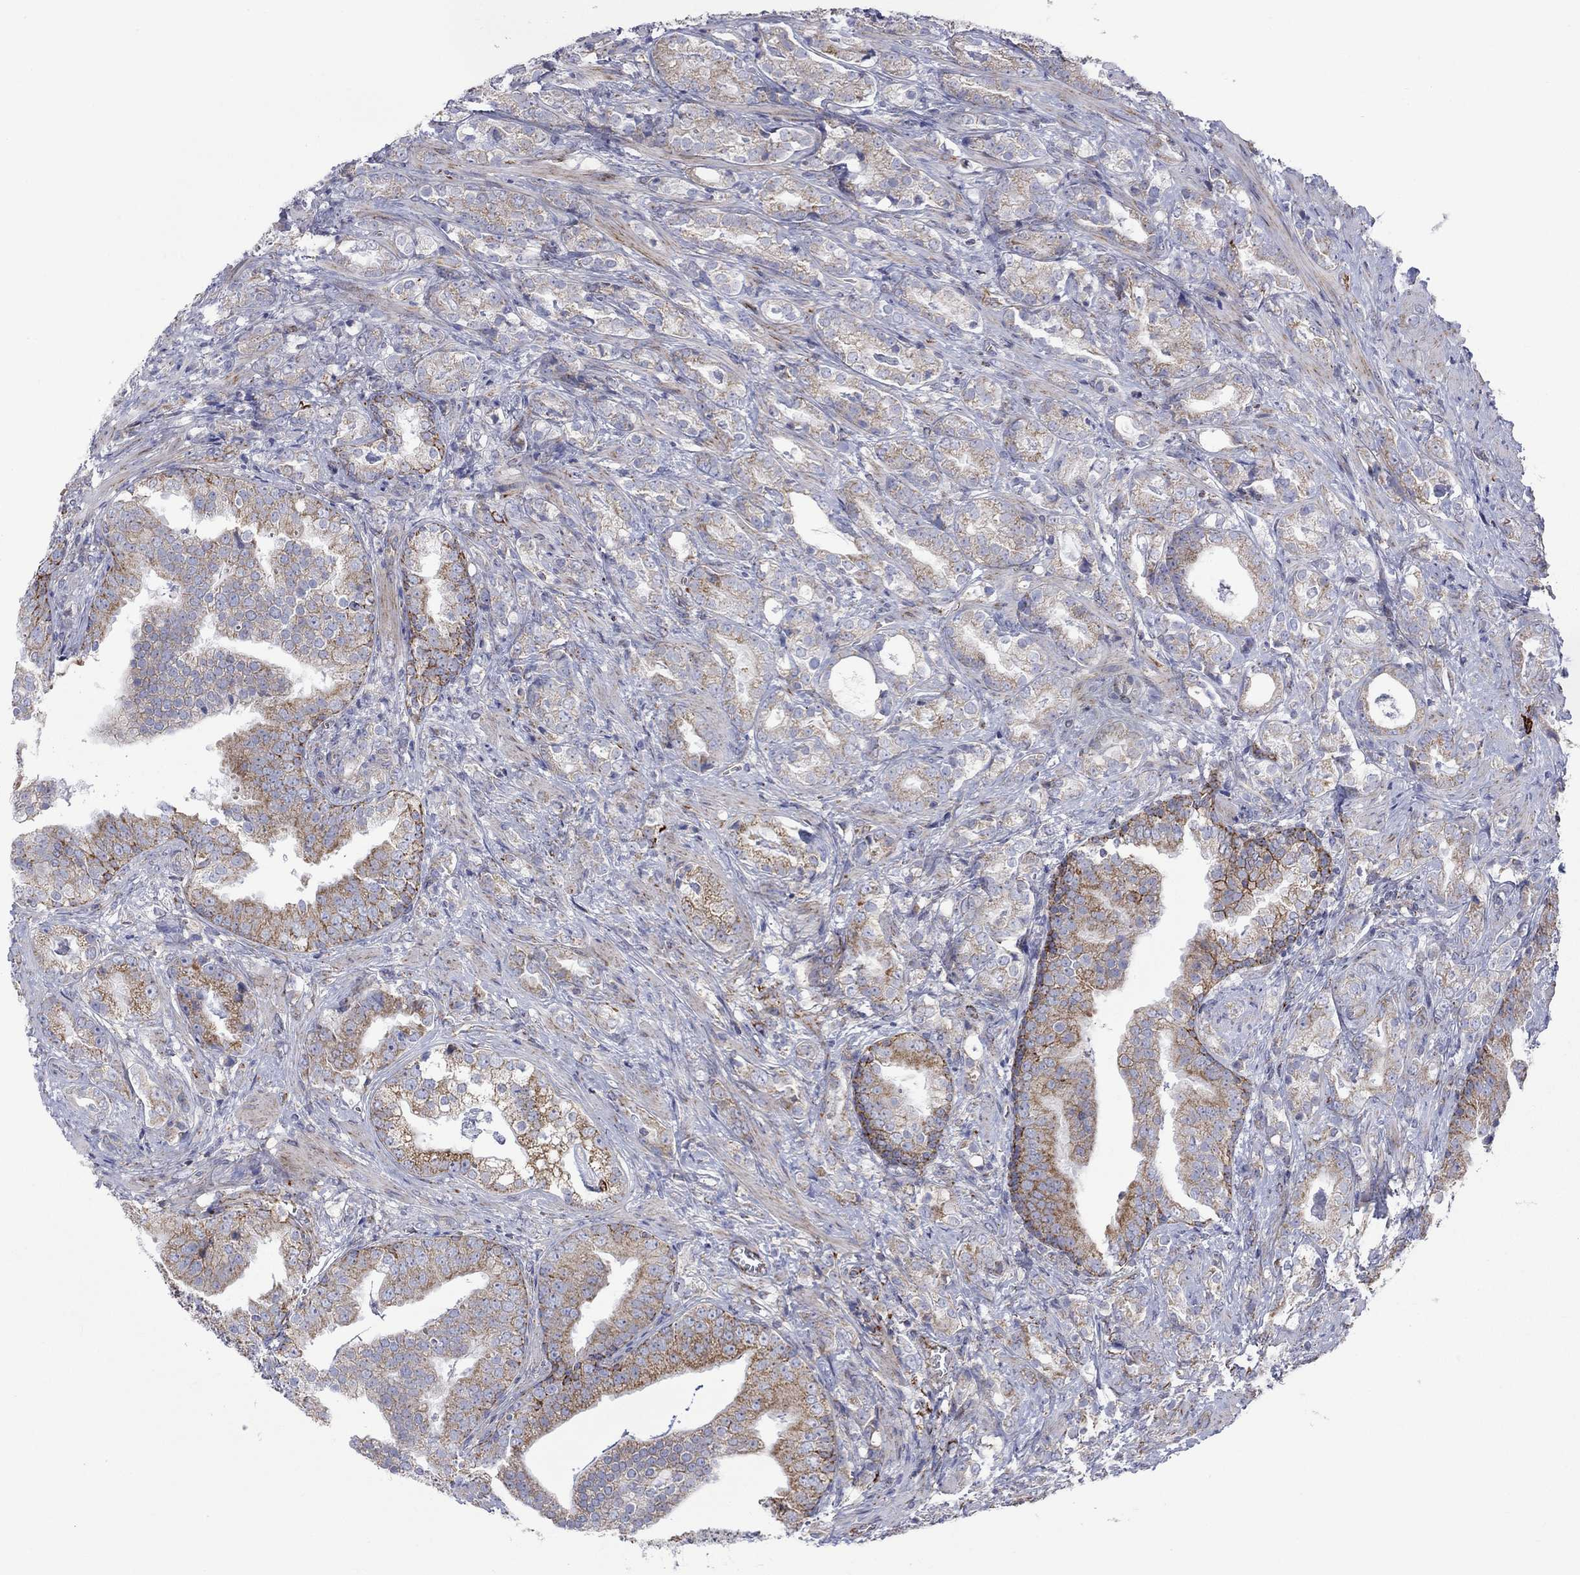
{"staining": {"intensity": "moderate", "quantity": "25%-75%", "location": "cytoplasmic/membranous"}, "tissue": "prostate cancer", "cell_type": "Tumor cells", "image_type": "cancer", "snomed": [{"axis": "morphology", "description": "Adenocarcinoma, NOS"}, {"axis": "topography", "description": "Prostate"}], "caption": "Adenocarcinoma (prostate) stained for a protein (brown) reveals moderate cytoplasmic/membranous positive expression in about 25%-75% of tumor cells.", "gene": "CISD1", "patient": {"sex": "male", "age": 57}}